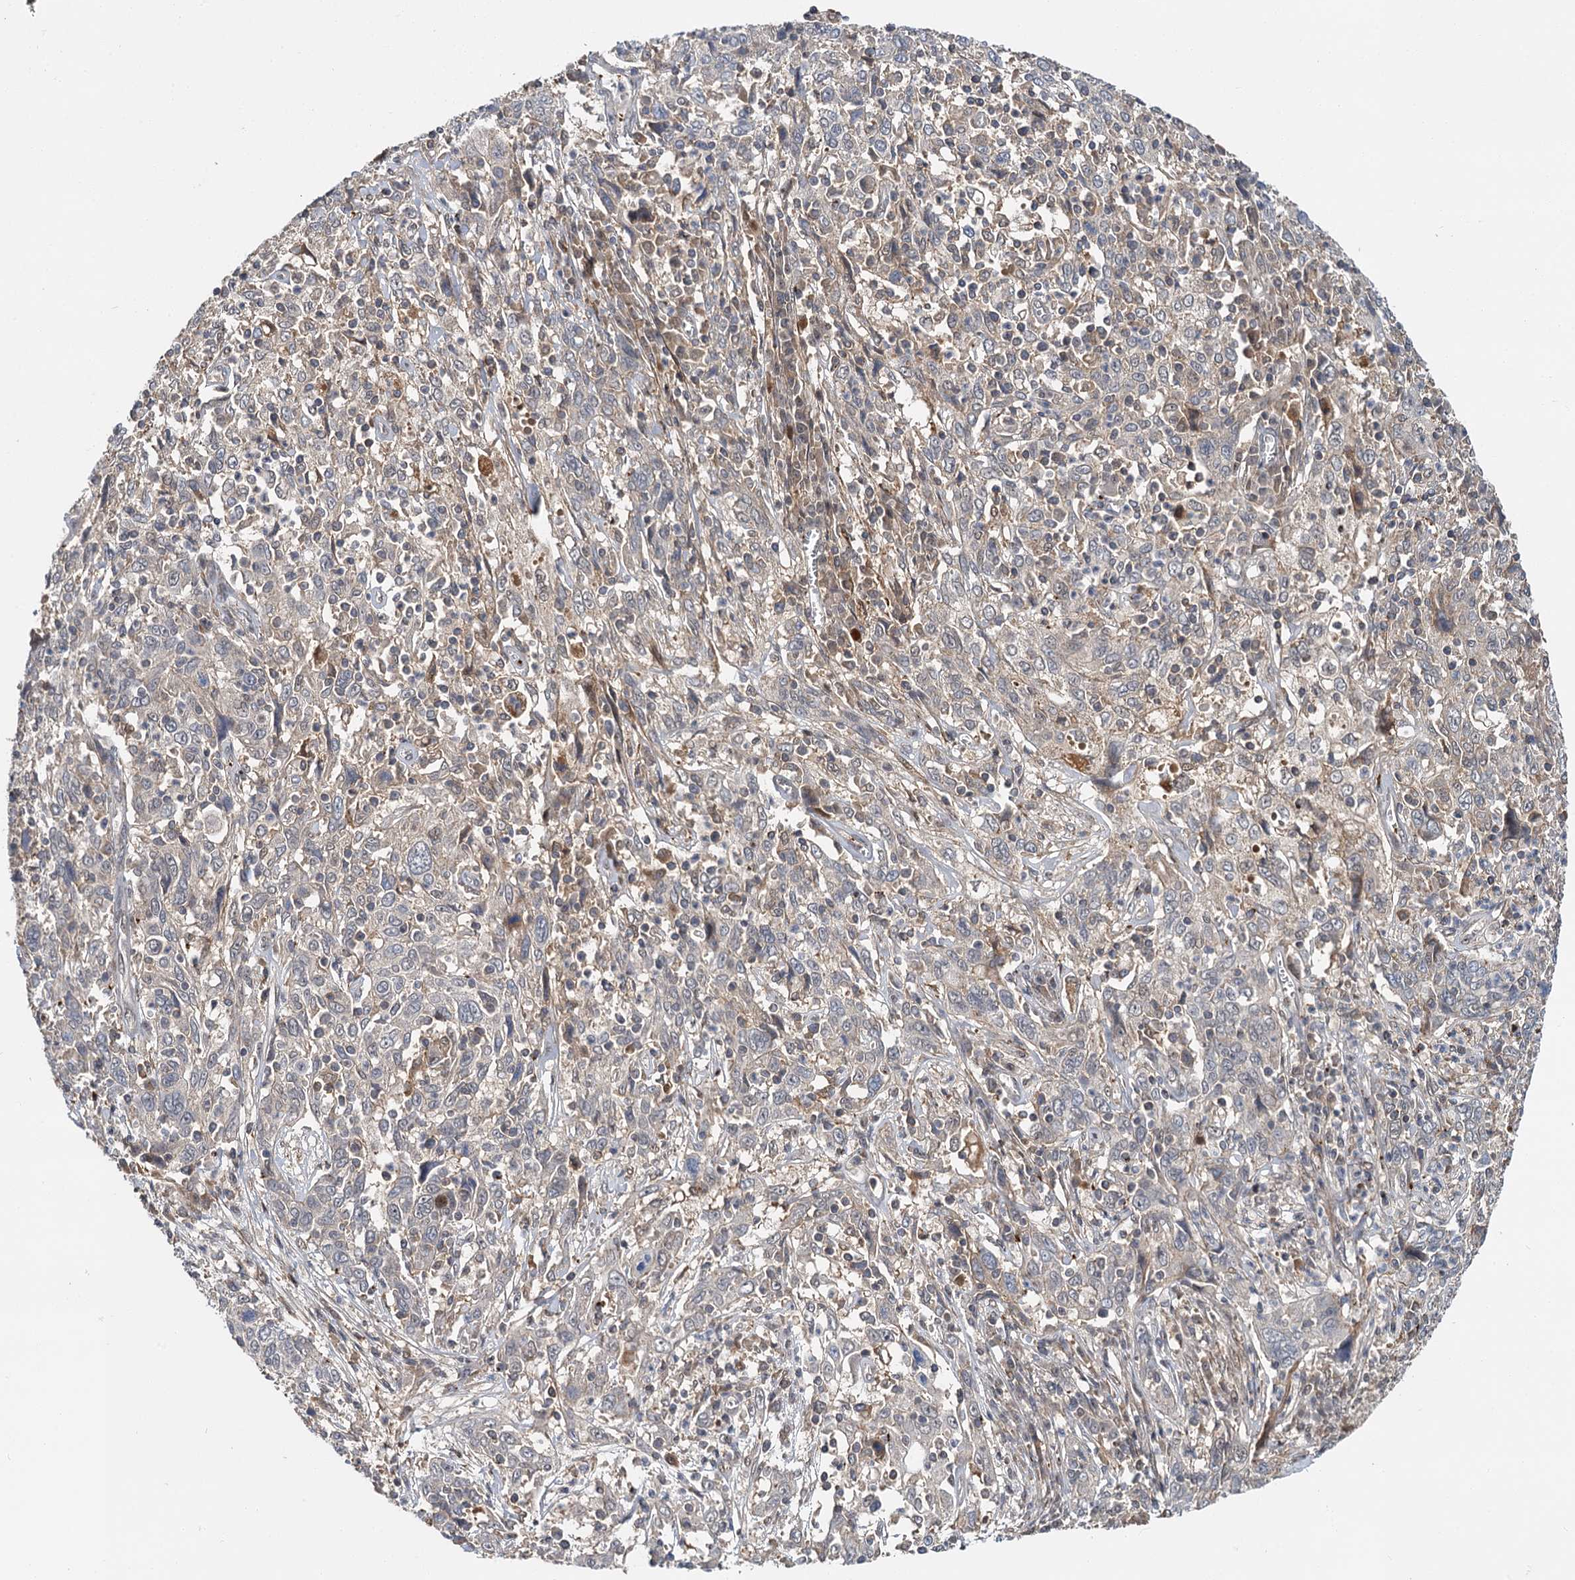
{"staining": {"intensity": "weak", "quantity": "<25%", "location": "cytoplasmic/membranous"}, "tissue": "cervical cancer", "cell_type": "Tumor cells", "image_type": "cancer", "snomed": [{"axis": "morphology", "description": "Squamous cell carcinoma, NOS"}, {"axis": "topography", "description": "Cervix"}], "caption": "High magnification brightfield microscopy of cervical cancer stained with DAB (3,3'-diaminobenzidine) (brown) and counterstained with hematoxylin (blue): tumor cells show no significant positivity. (Immunohistochemistry, brightfield microscopy, high magnification).", "gene": "MBD6", "patient": {"sex": "female", "age": 46}}